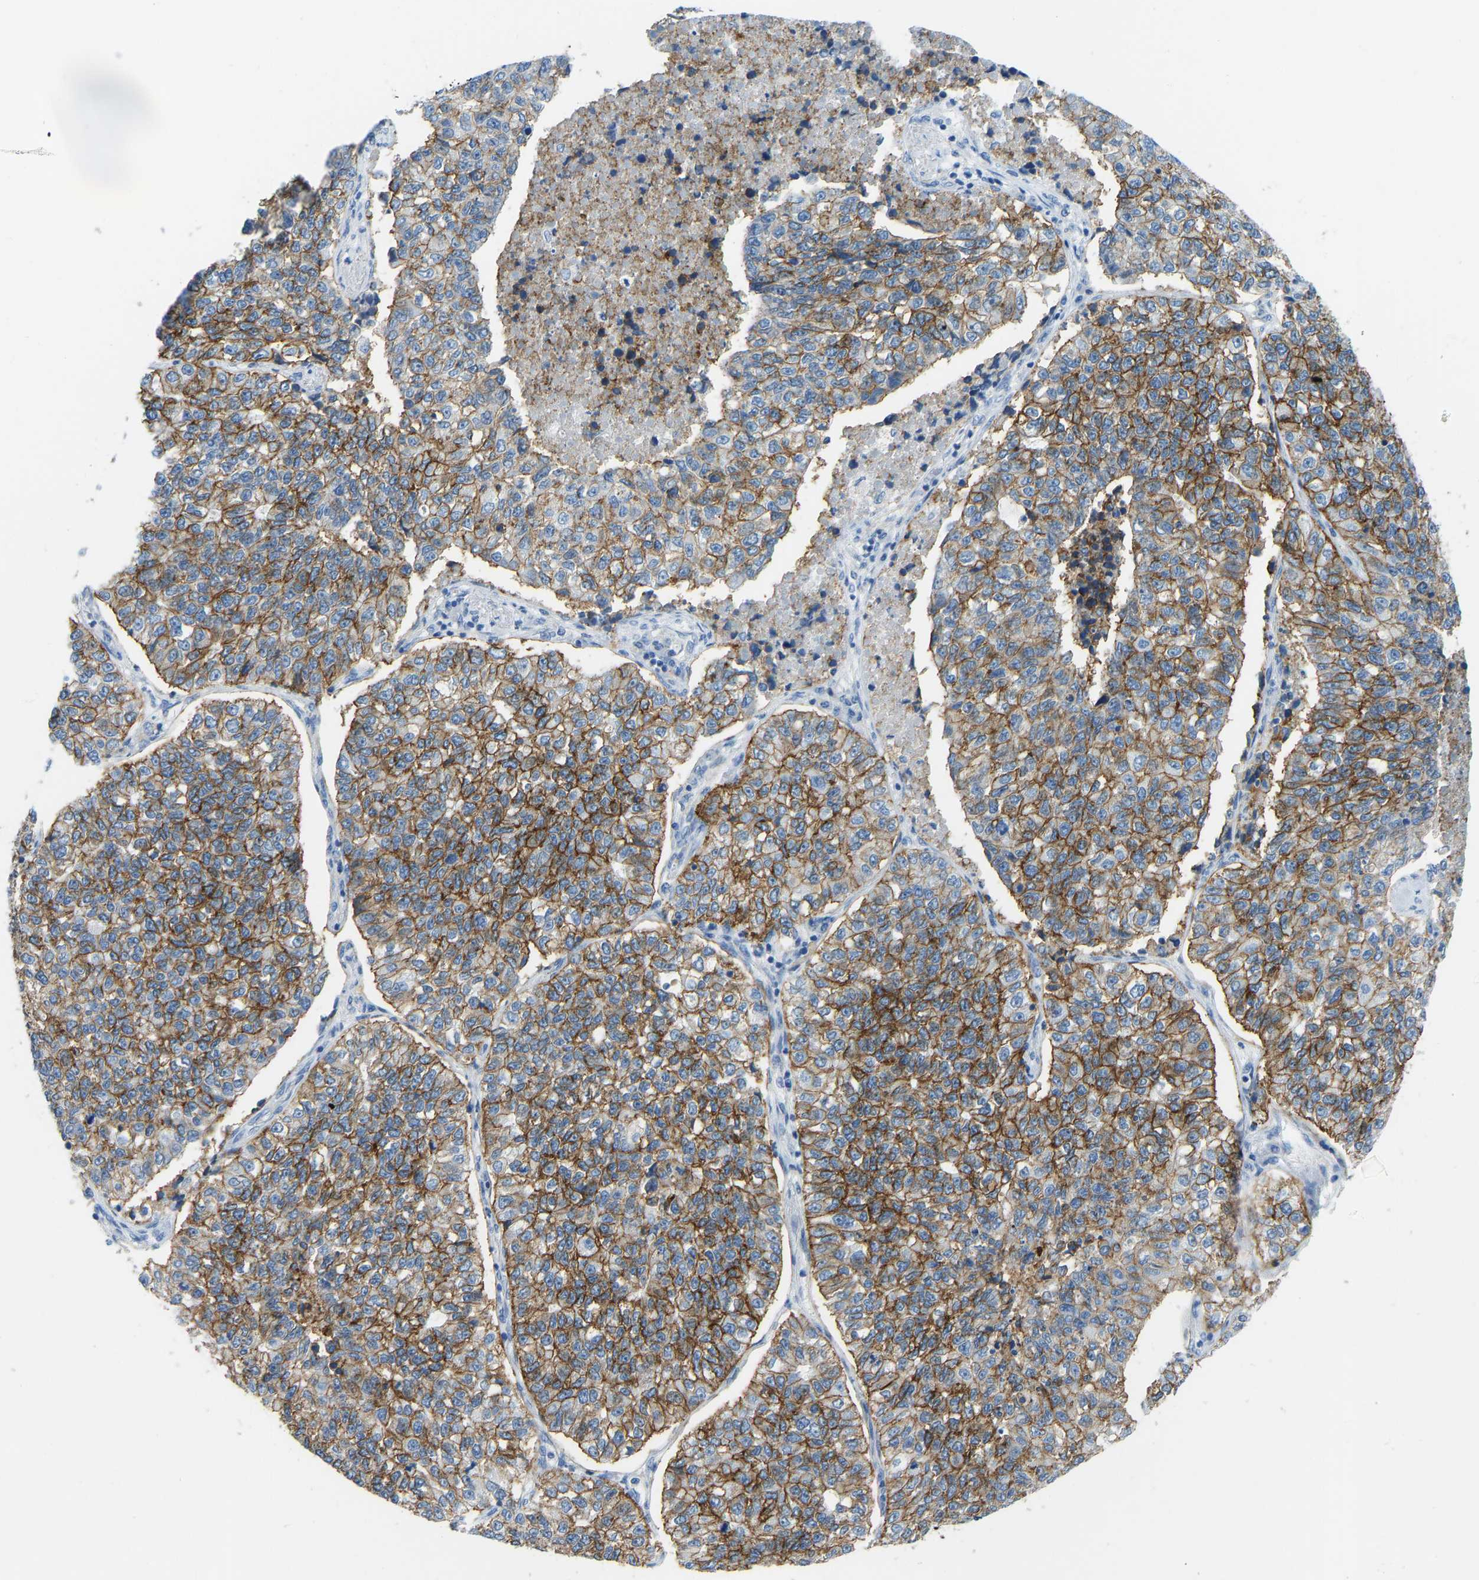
{"staining": {"intensity": "strong", "quantity": ">75%", "location": "cytoplasmic/membranous"}, "tissue": "lung cancer", "cell_type": "Tumor cells", "image_type": "cancer", "snomed": [{"axis": "morphology", "description": "Adenocarcinoma, NOS"}, {"axis": "topography", "description": "Lung"}], "caption": "The image reveals immunohistochemical staining of lung cancer (adenocarcinoma). There is strong cytoplasmic/membranous staining is seen in approximately >75% of tumor cells.", "gene": "ATP1A1", "patient": {"sex": "male", "age": 49}}